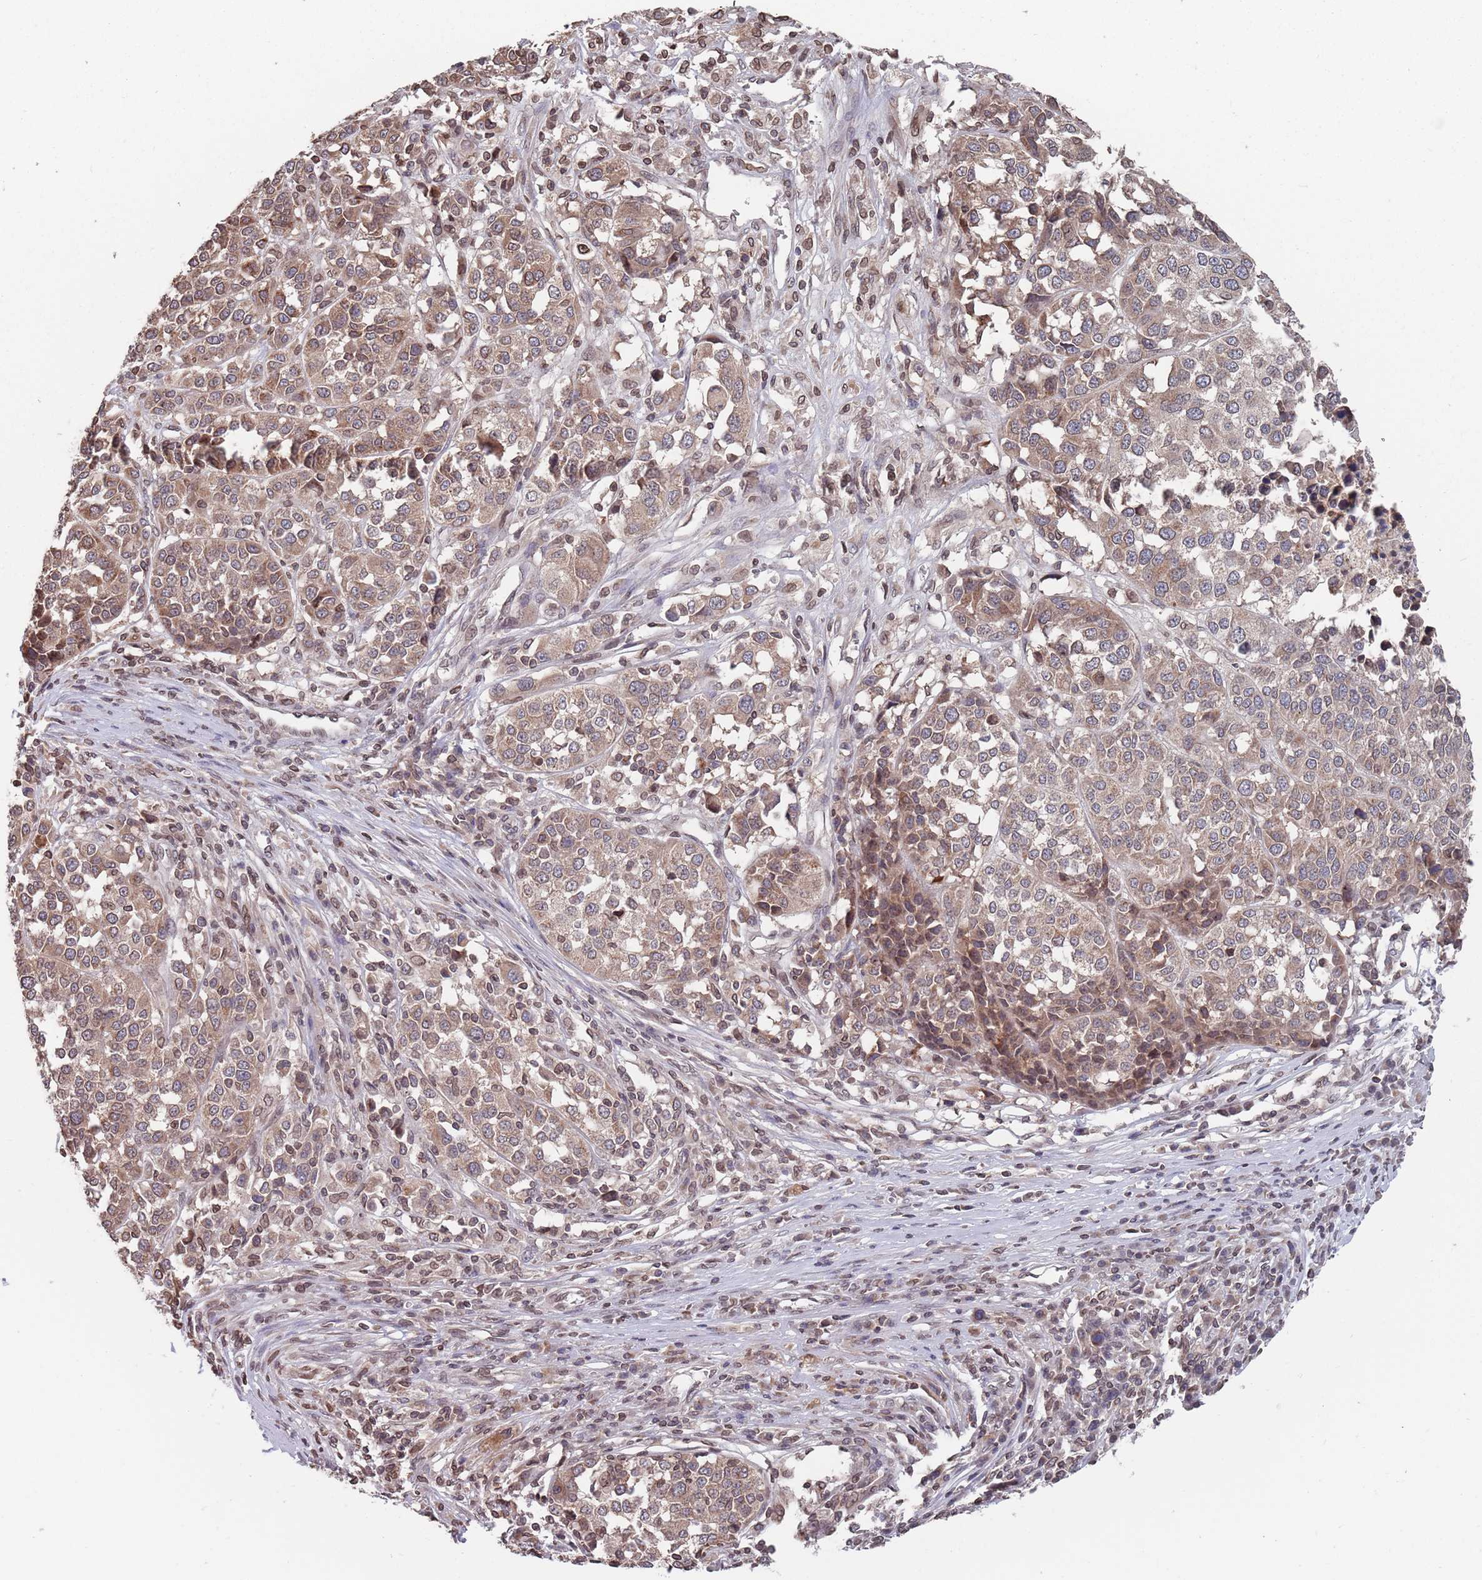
{"staining": {"intensity": "weak", "quantity": ">75%", "location": "cytoplasmic/membranous"}, "tissue": "melanoma", "cell_type": "Tumor cells", "image_type": "cancer", "snomed": [{"axis": "morphology", "description": "Malignant melanoma, Metastatic site"}, {"axis": "topography", "description": "Lymph node"}], "caption": "Protein expression analysis of human melanoma reveals weak cytoplasmic/membranous staining in approximately >75% of tumor cells.", "gene": "SDHAF3", "patient": {"sex": "male", "age": 44}}